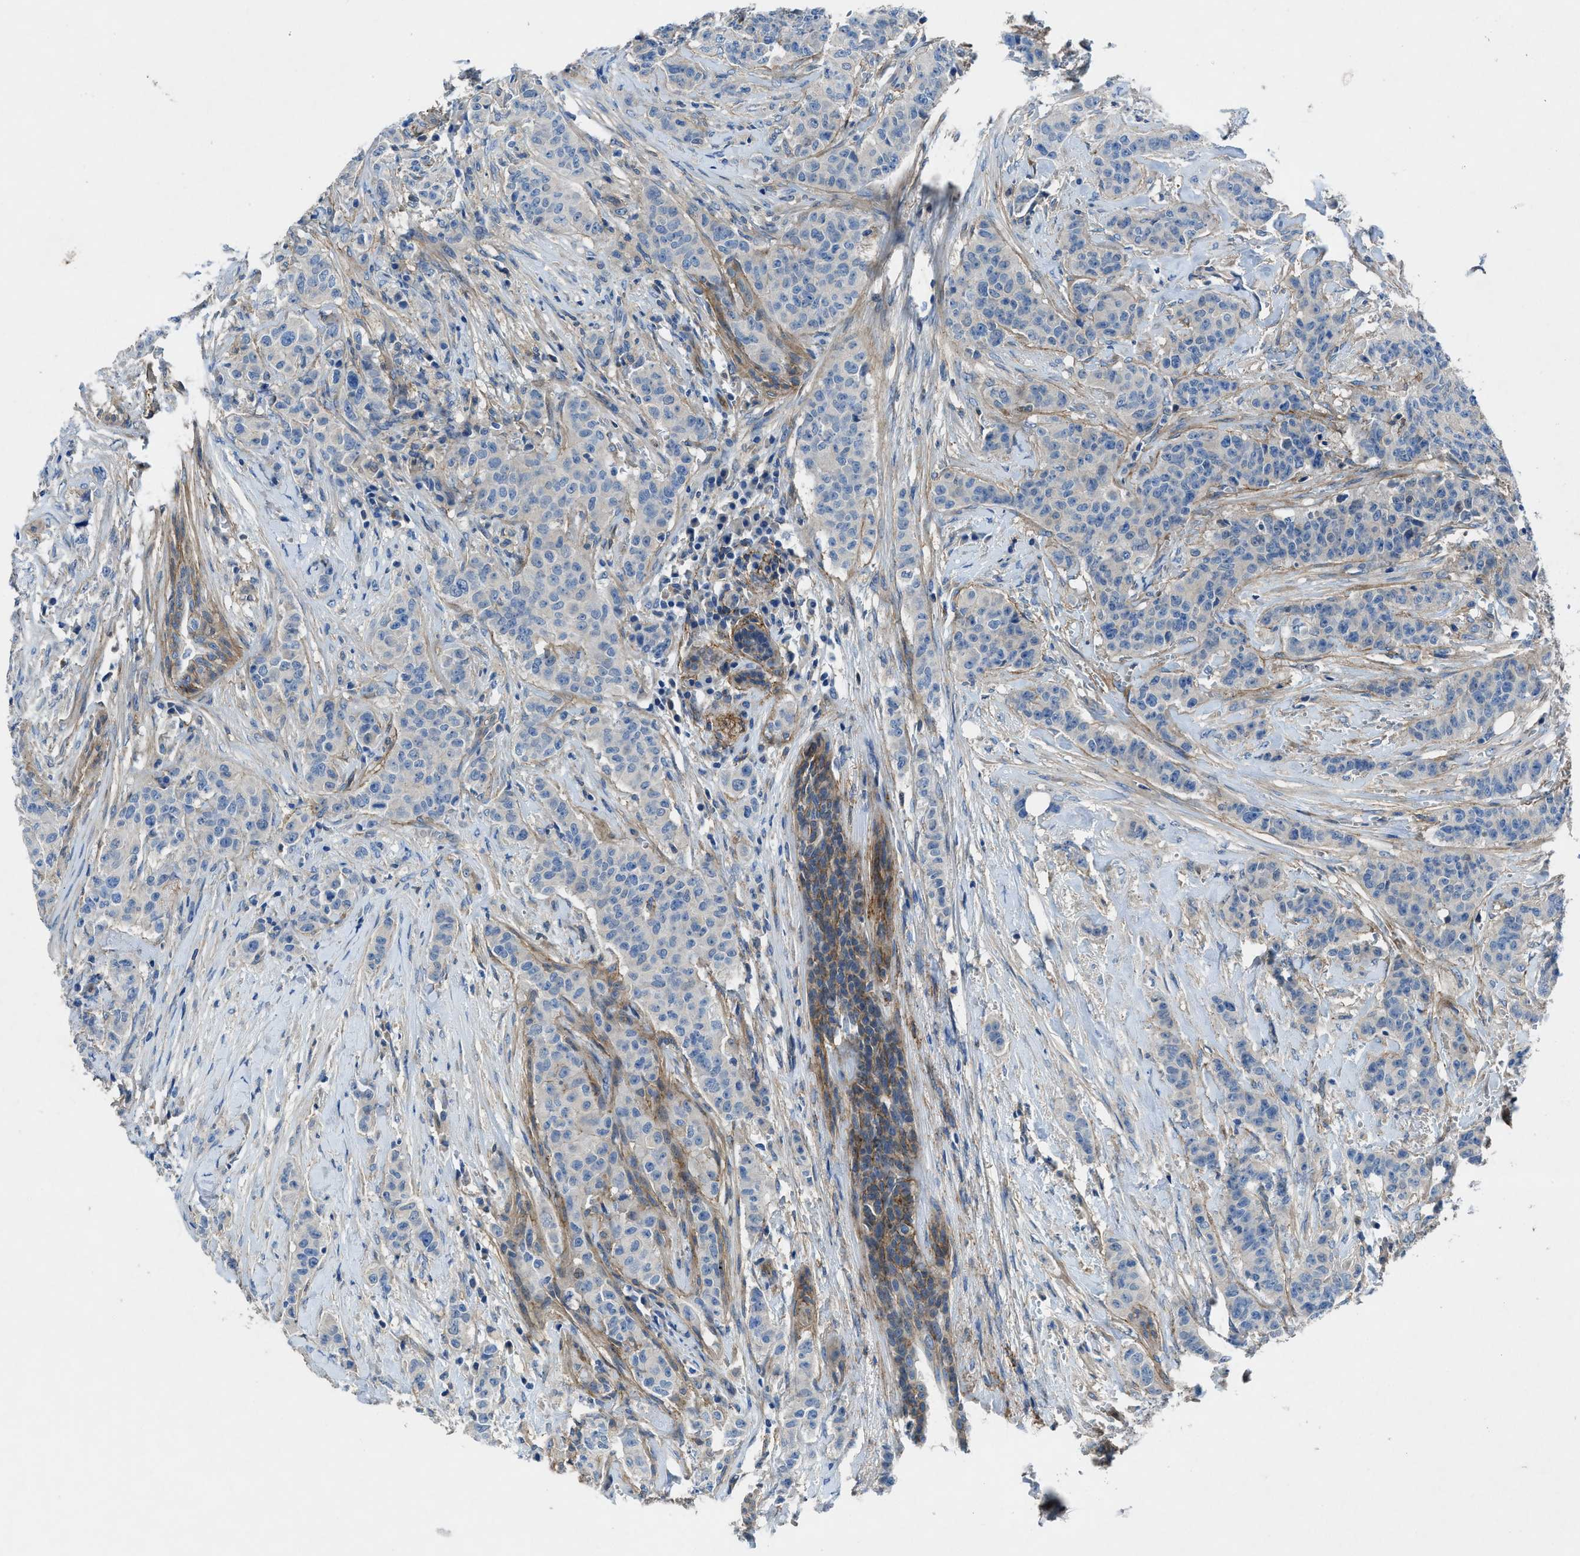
{"staining": {"intensity": "negative", "quantity": "none", "location": "none"}, "tissue": "breast cancer", "cell_type": "Tumor cells", "image_type": "cancer", "snomed": [{"axis": "morphology", "description": "Normal tissue, NOS"}, {"axis": "morphology", "description": "Duct carcinoma"}, {"axis": "topography", "description": "Breast"}], "caption": "Tumor cells are negative for brown protein staining in breast cancer (intraductal carcinoma).", "gene": "PTGFRN", "patient": {"sex": "female", "age": 40}}